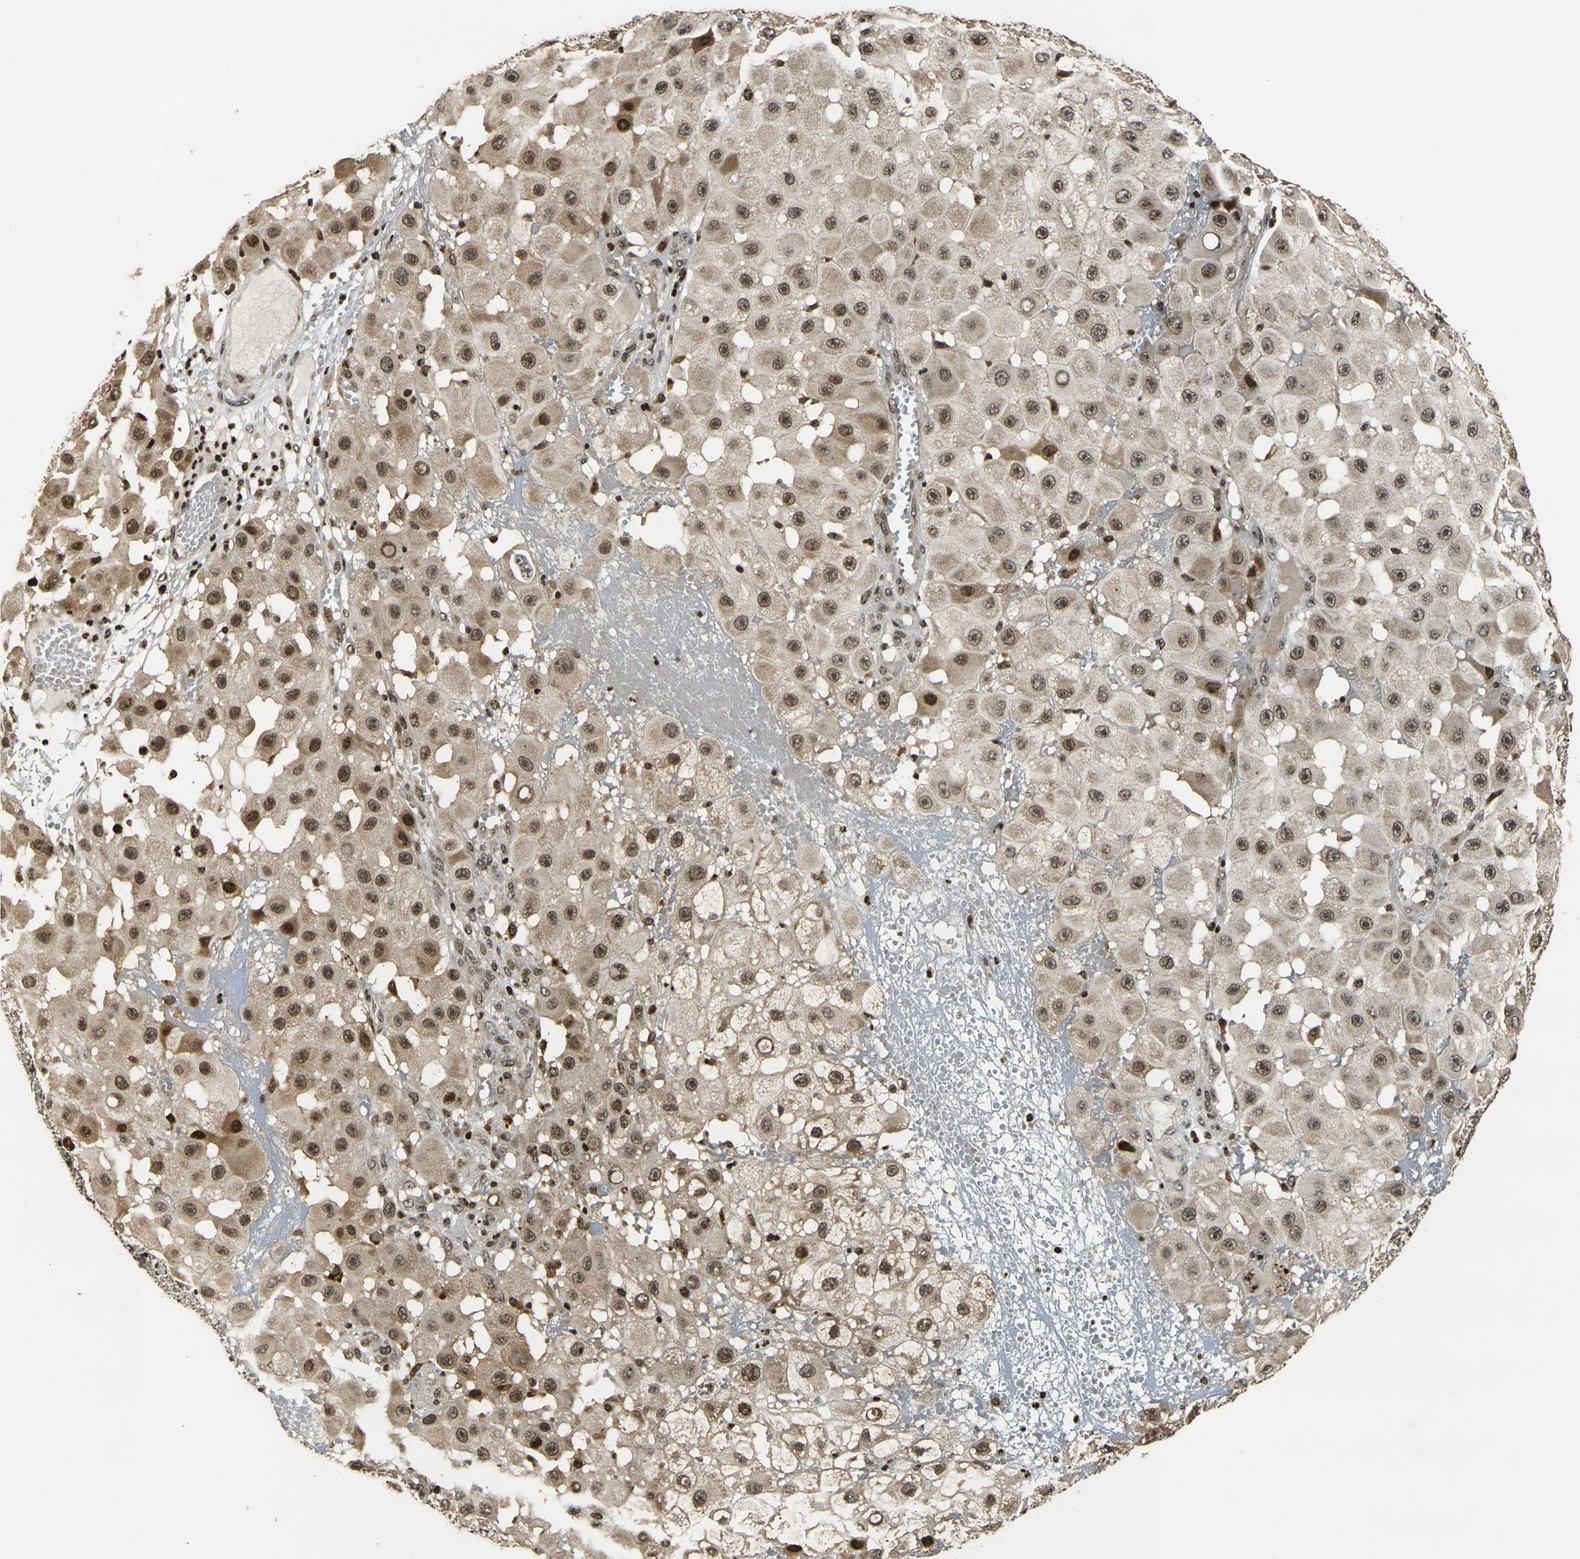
{"staining": {"intensity": "moderate", "quantity": ">75%", "location": "cytoplasmic/membranous,nuclear"}, "tissue": "melanoma", "cell_type": "Tumor cells", "image_type": "cancer", "snomed": [{"axis": "morphology", "description": "Malignant melanoma, NOS"}, {"axis": "topography", "description": "Skin"}], "caption": "A brown stain highlights moderate cytoplasmic/membranous and nuclear expression of a protein in human melanoma tumor cells.", "gene": "ACTL6A", "patient": {"sex": "female", "age": 81}}